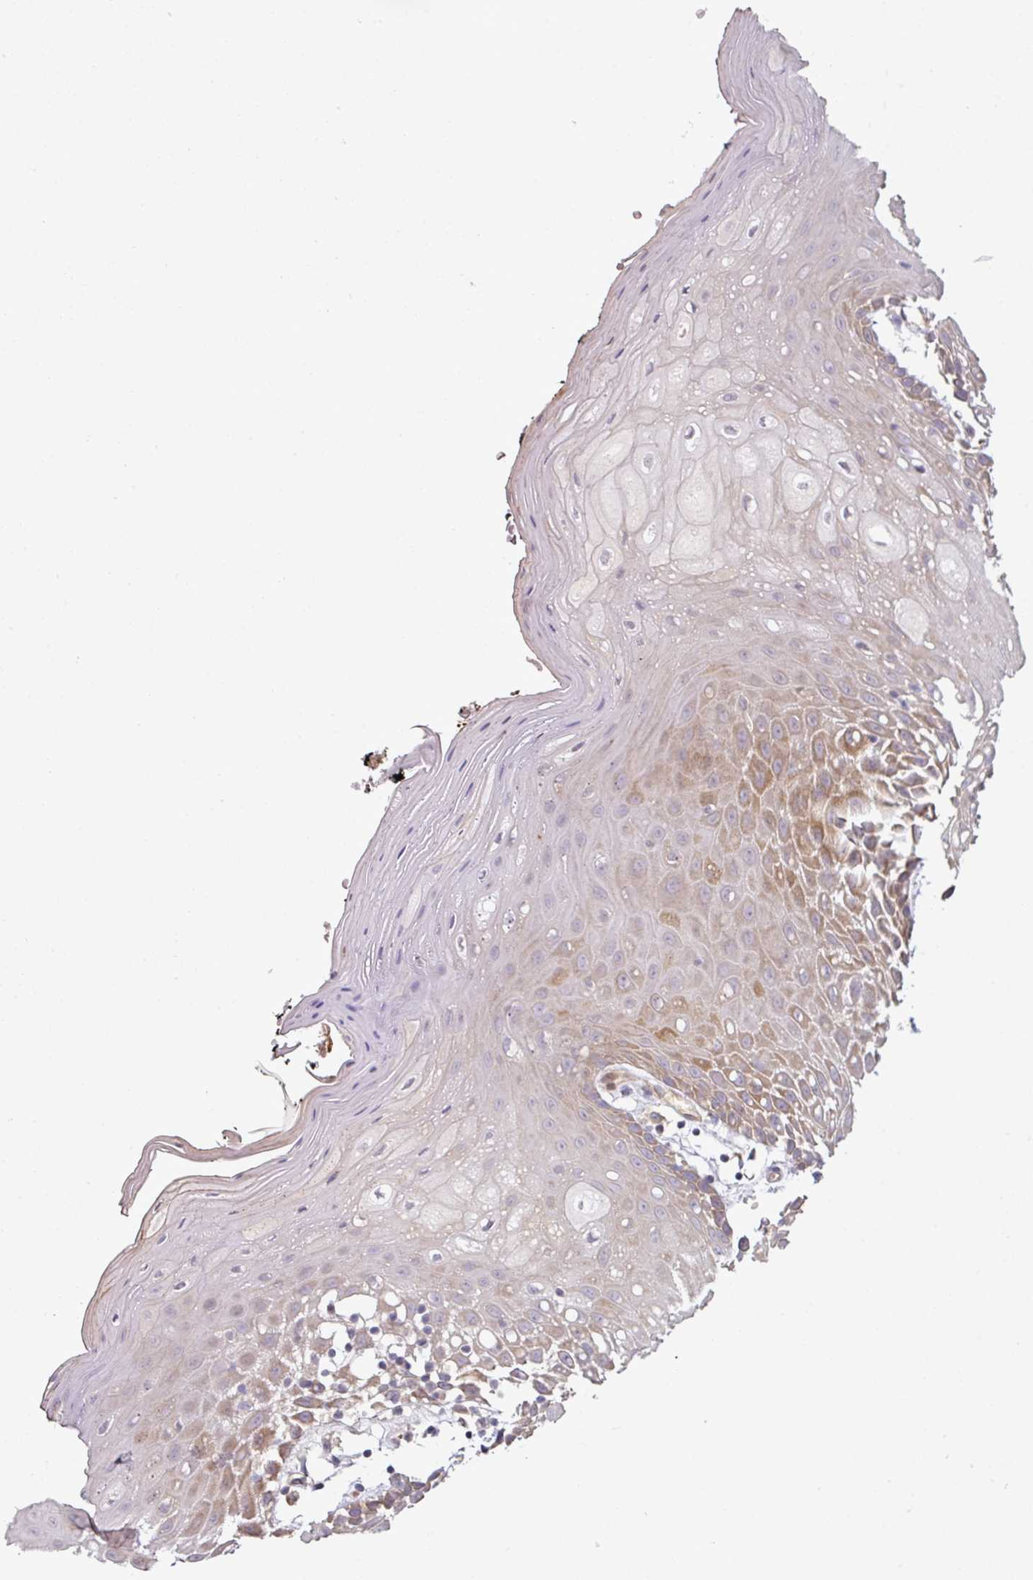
{"staining": {"intensity": "moderate", "quantity": "25%-75%", "location": "cytoplasmic/membranous"}, "tissue": "oral mucosa", "cell_type": "Squamous epithelial cells", "image_type": "normal", "snomed": [{"axis": "morphology", "description": "Normal tissue, NOS"}, {"axis": "topography", "description": "Oral tissue"}, {"axis": "topography", "description": "Tounge, NOS"}], "caption": "IHC (DAB) staining of normal oral mucosa shows moderate cytoplasmic/membranous protein positivity in about 25%-75% of squamous epithelial cells. Immunohistochemistry (ihc) stains the protein of interest in brown and the nuclei are stained blue.", "gene": "C19orf33", "patient": {"sex": "female", "age": 59}}